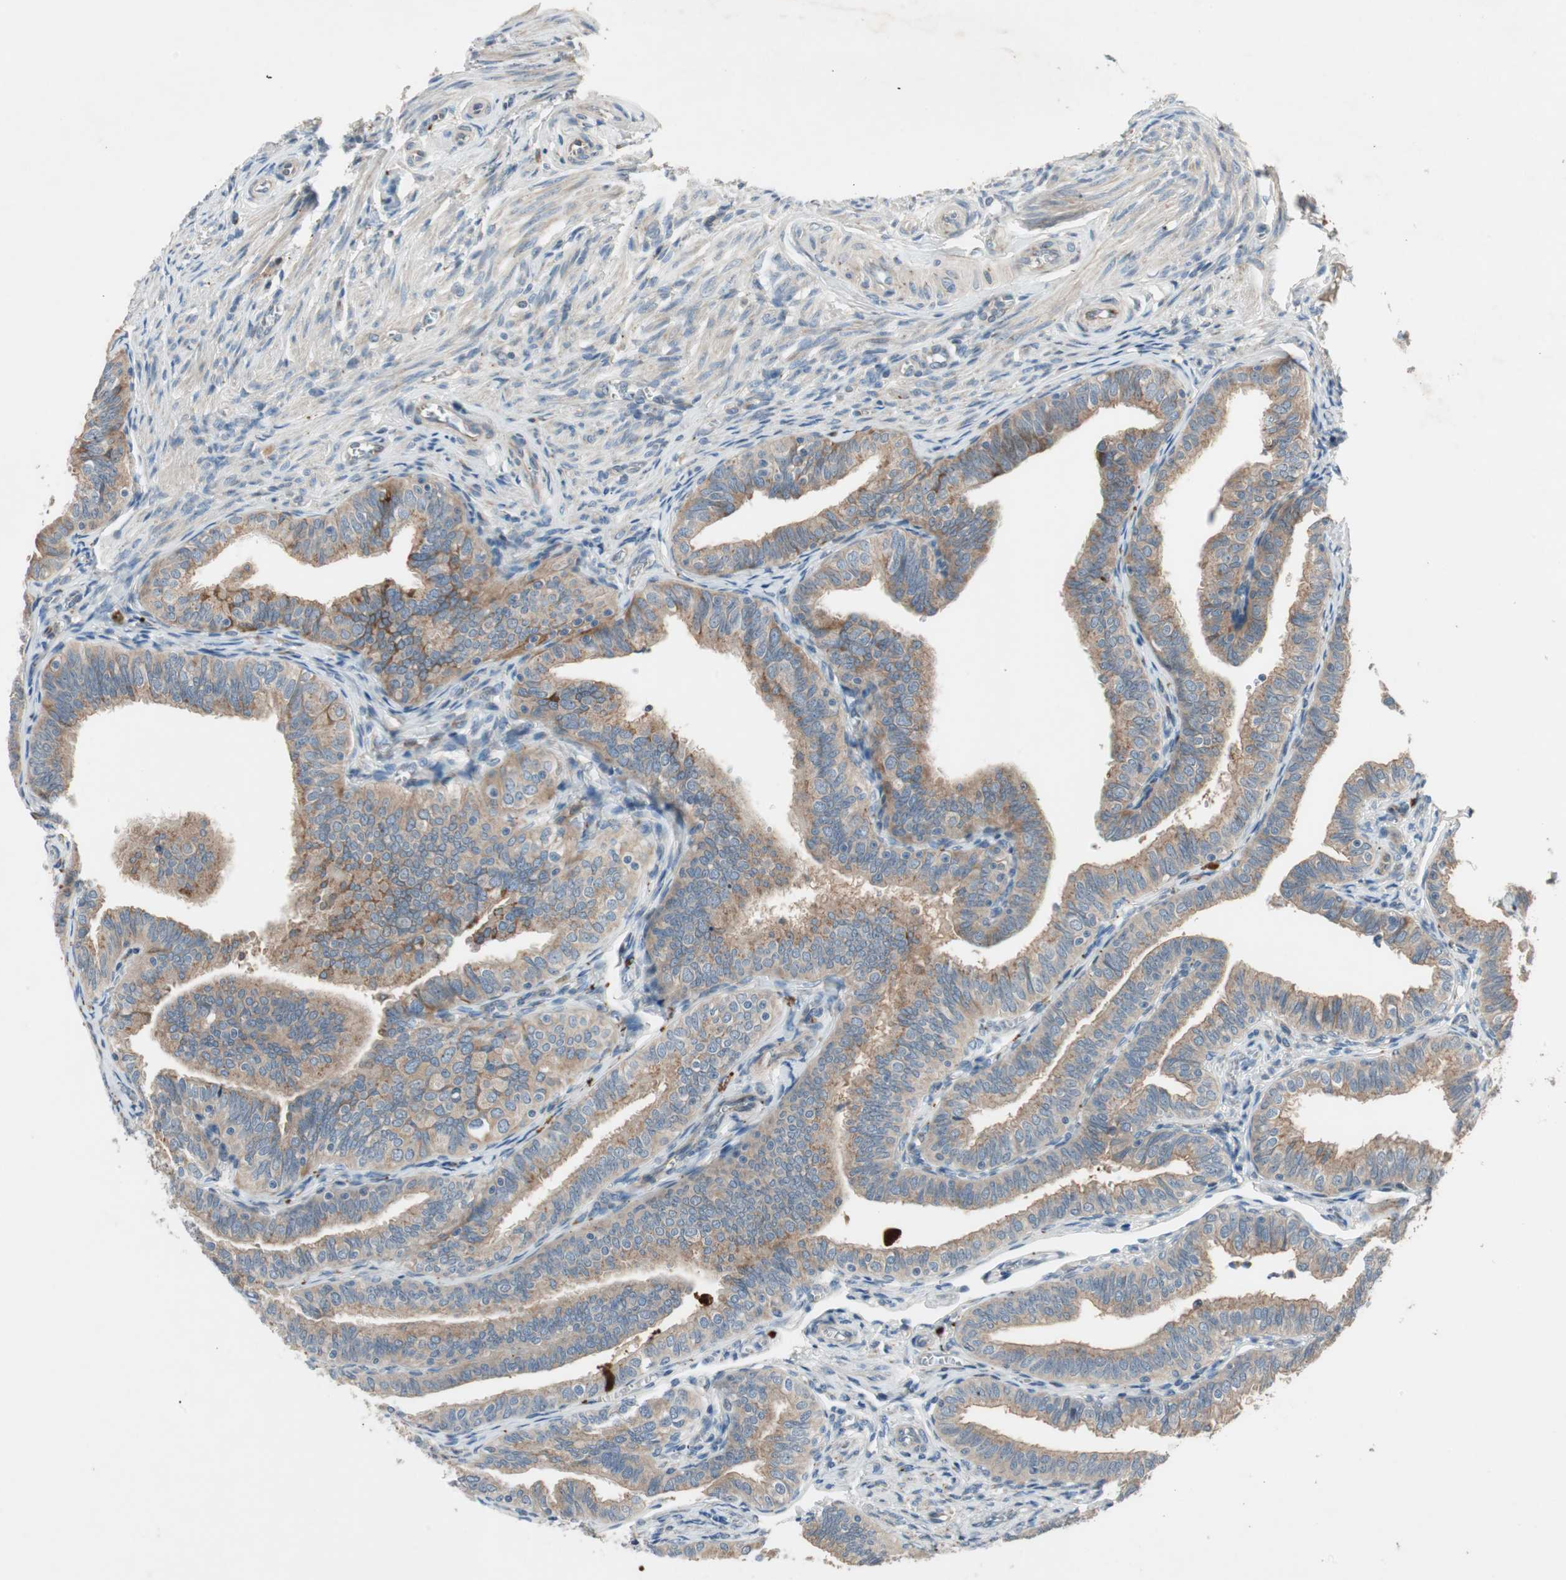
{"staining": {"intensity": "moderate", "quantity": ">75%", "location": "cytoplasmic/membranous"}, "tissue": "fallopian tube", "cell_type": "Glandular cells", "image_type": "normal", "snomed": [{"axis": "morphology", "description": "Normal tissue, NOS"}, {"axis": "topography", "description": "Fallopian tube"}], "caption": "High-power microscopy captured an immunohistochemistry histopathology image of benign fallopian tube, revealing moderate cytoplasmic/membranous positivity in approximately >75% of glandular cells. Using DAB (3,3'-diaminobenzidine) (brown) and hematoxylin (blue) stains, captured at high magnification using brightfield microscopy.", "gene": "APOO", "patient": {"sex": "female", "age": 46}}